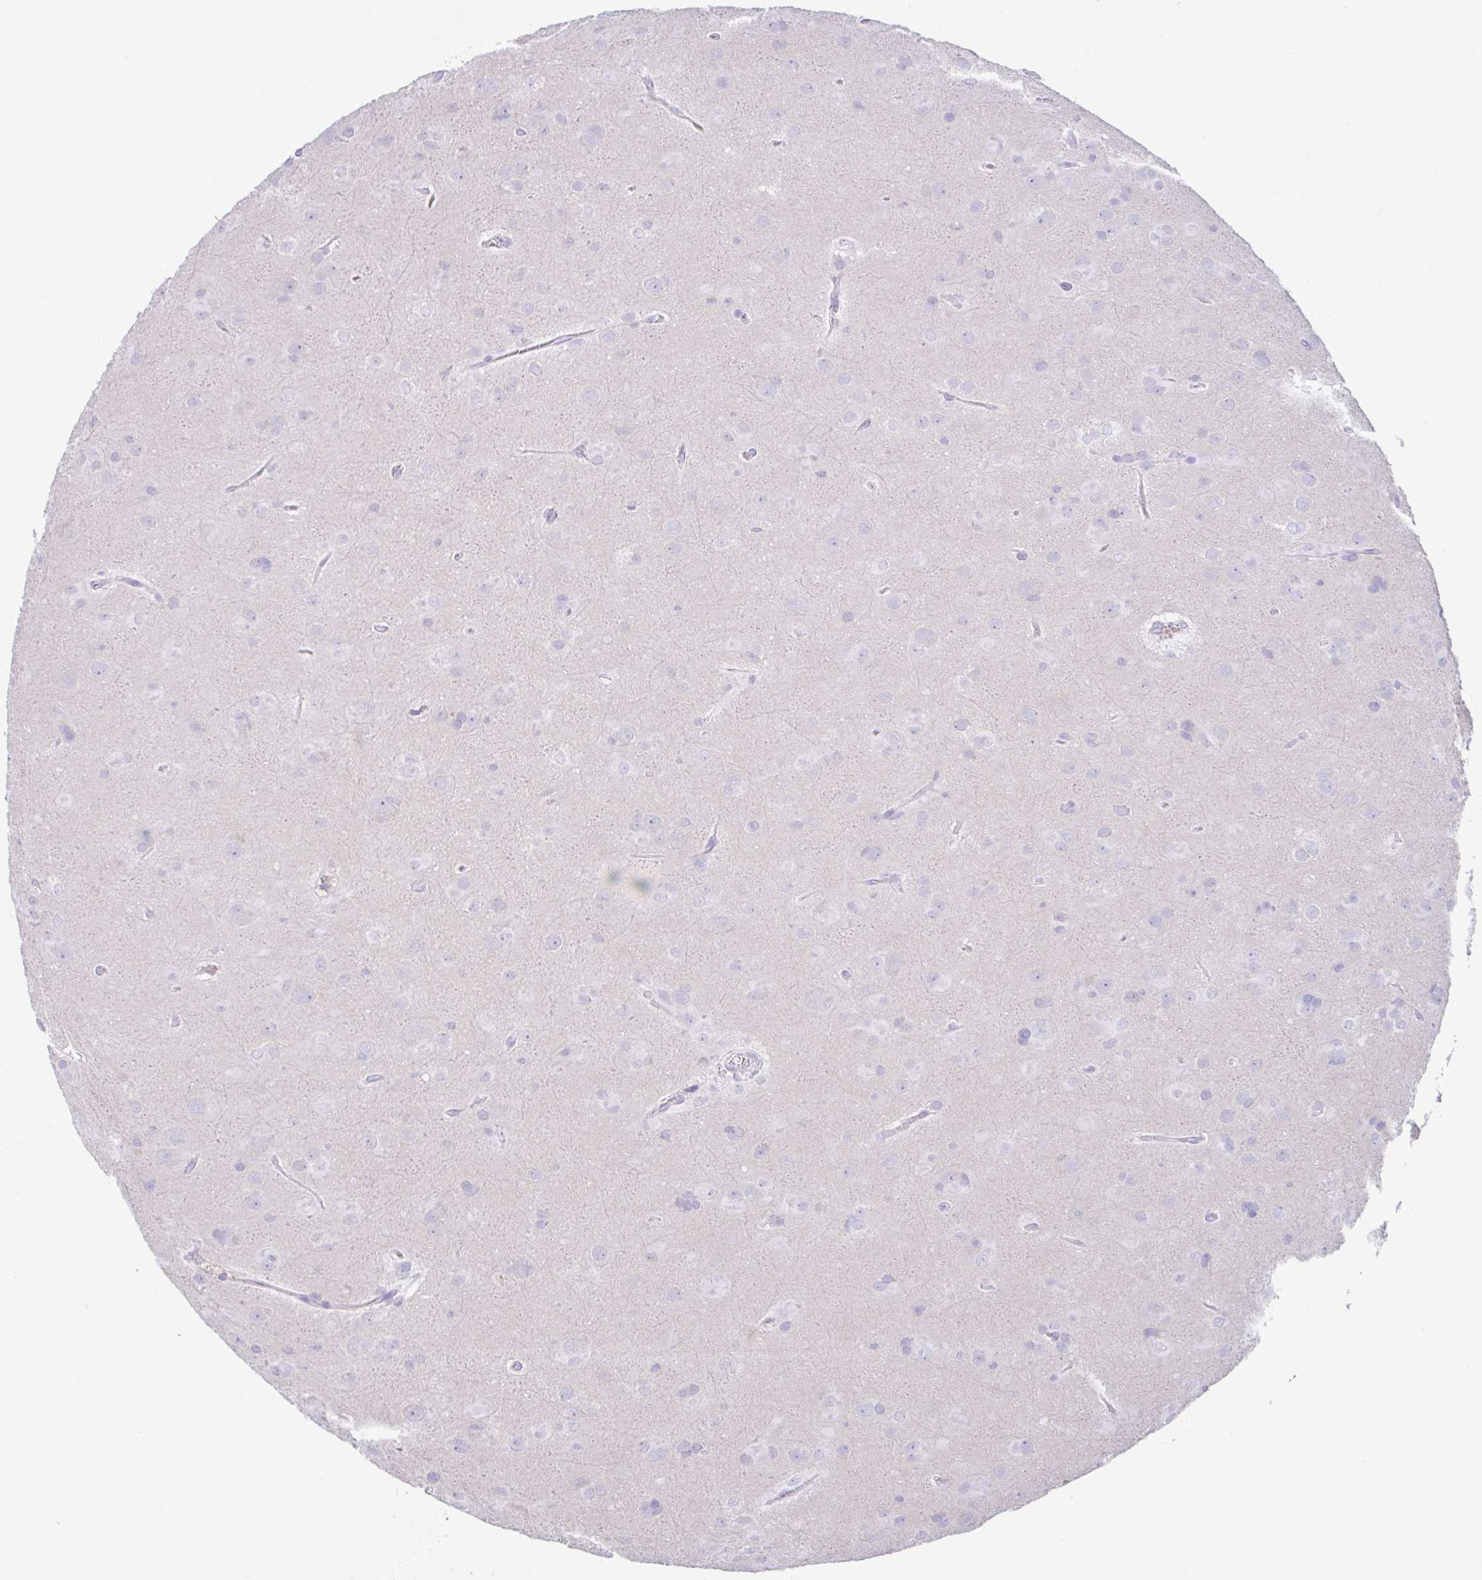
{"staining": {"intensity": "negative", "quantity": "none", "location": "none"}, "tissue": "glioma", "cell_type": "Tumor cells", "image_type": "cancer", "snomed": [{"axis": "morphology", "description": "Glioma, malignant, Low grade"}, {"axis": "topography", "description": "Brain"}], "caption": "Immunohistochemical staining of malignant glioma (low-grade) shows no significant expression in tumor cells.", "gene": "HACD4", "patient": {"sex": "male", "age": 58}}